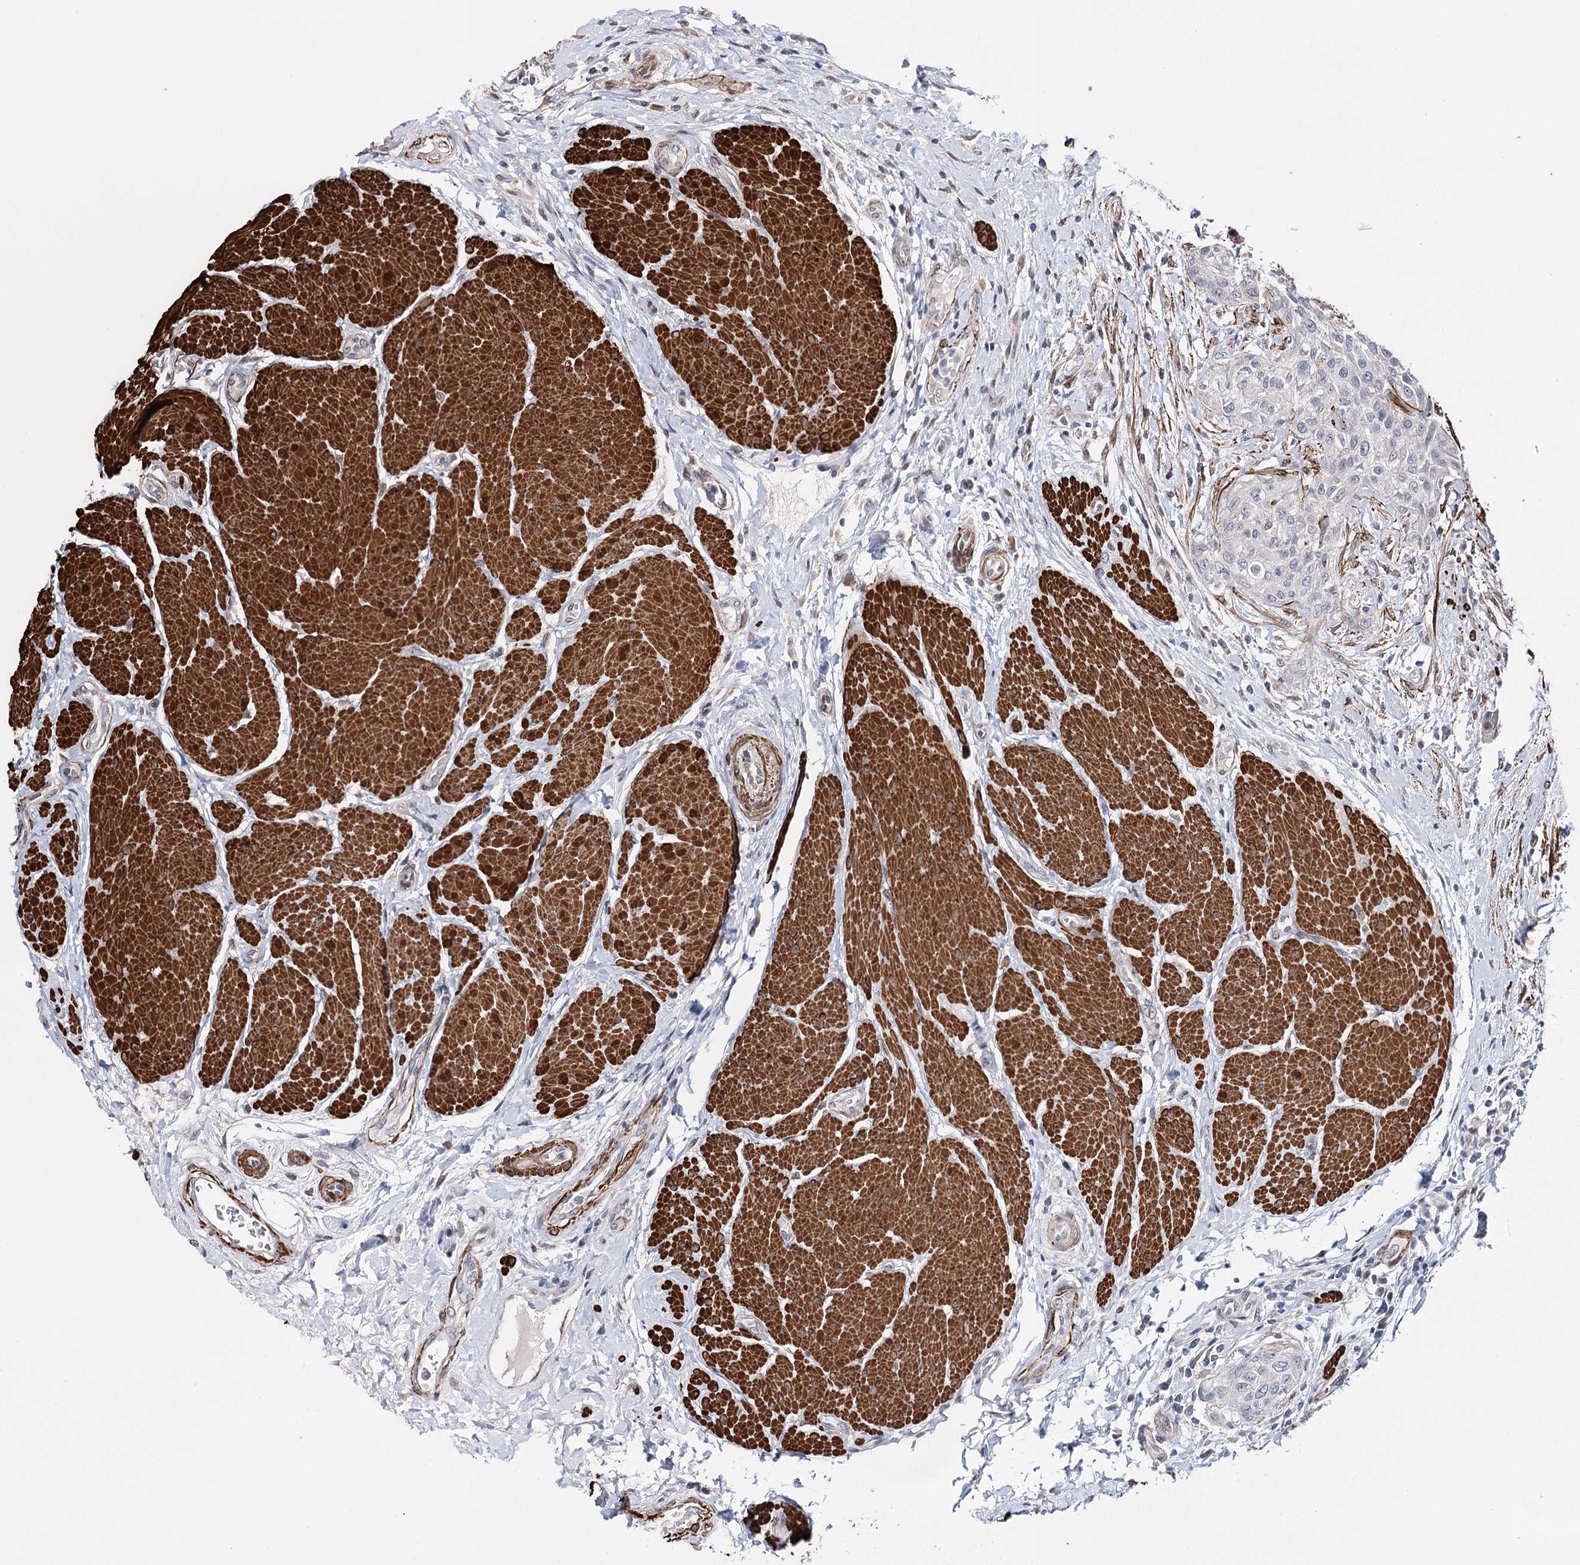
{"staining": {"intensity": "negative", "quantity": "none", "location": "none"}, "tissue": "urothelial cancer", "cell_type": "Tumor cells", "image_type": "cancer", "snomed": [{"axis": "morphology", "description": "Normal tissue, NOS"}, {"axis": "morphology", "description": "Urothelial carcinoma, NOS"}, {"axis": "topography", "description": "Urinary bladder"}, {"axis": "topography", "description": "Peripheral nerve tissue"}], "caption": "An immunohistochemistry micrograph of transitional cell carcinoma is shown. There is no staining in tumor cells of transitional cell carcinoma. (Stains: DAB IHC with hematoxylin counter stain, Microscopy: brightfield microscopy at high magnification).", "gene": "CFAP46", "patient": {"sex": "male", "age": 35}}